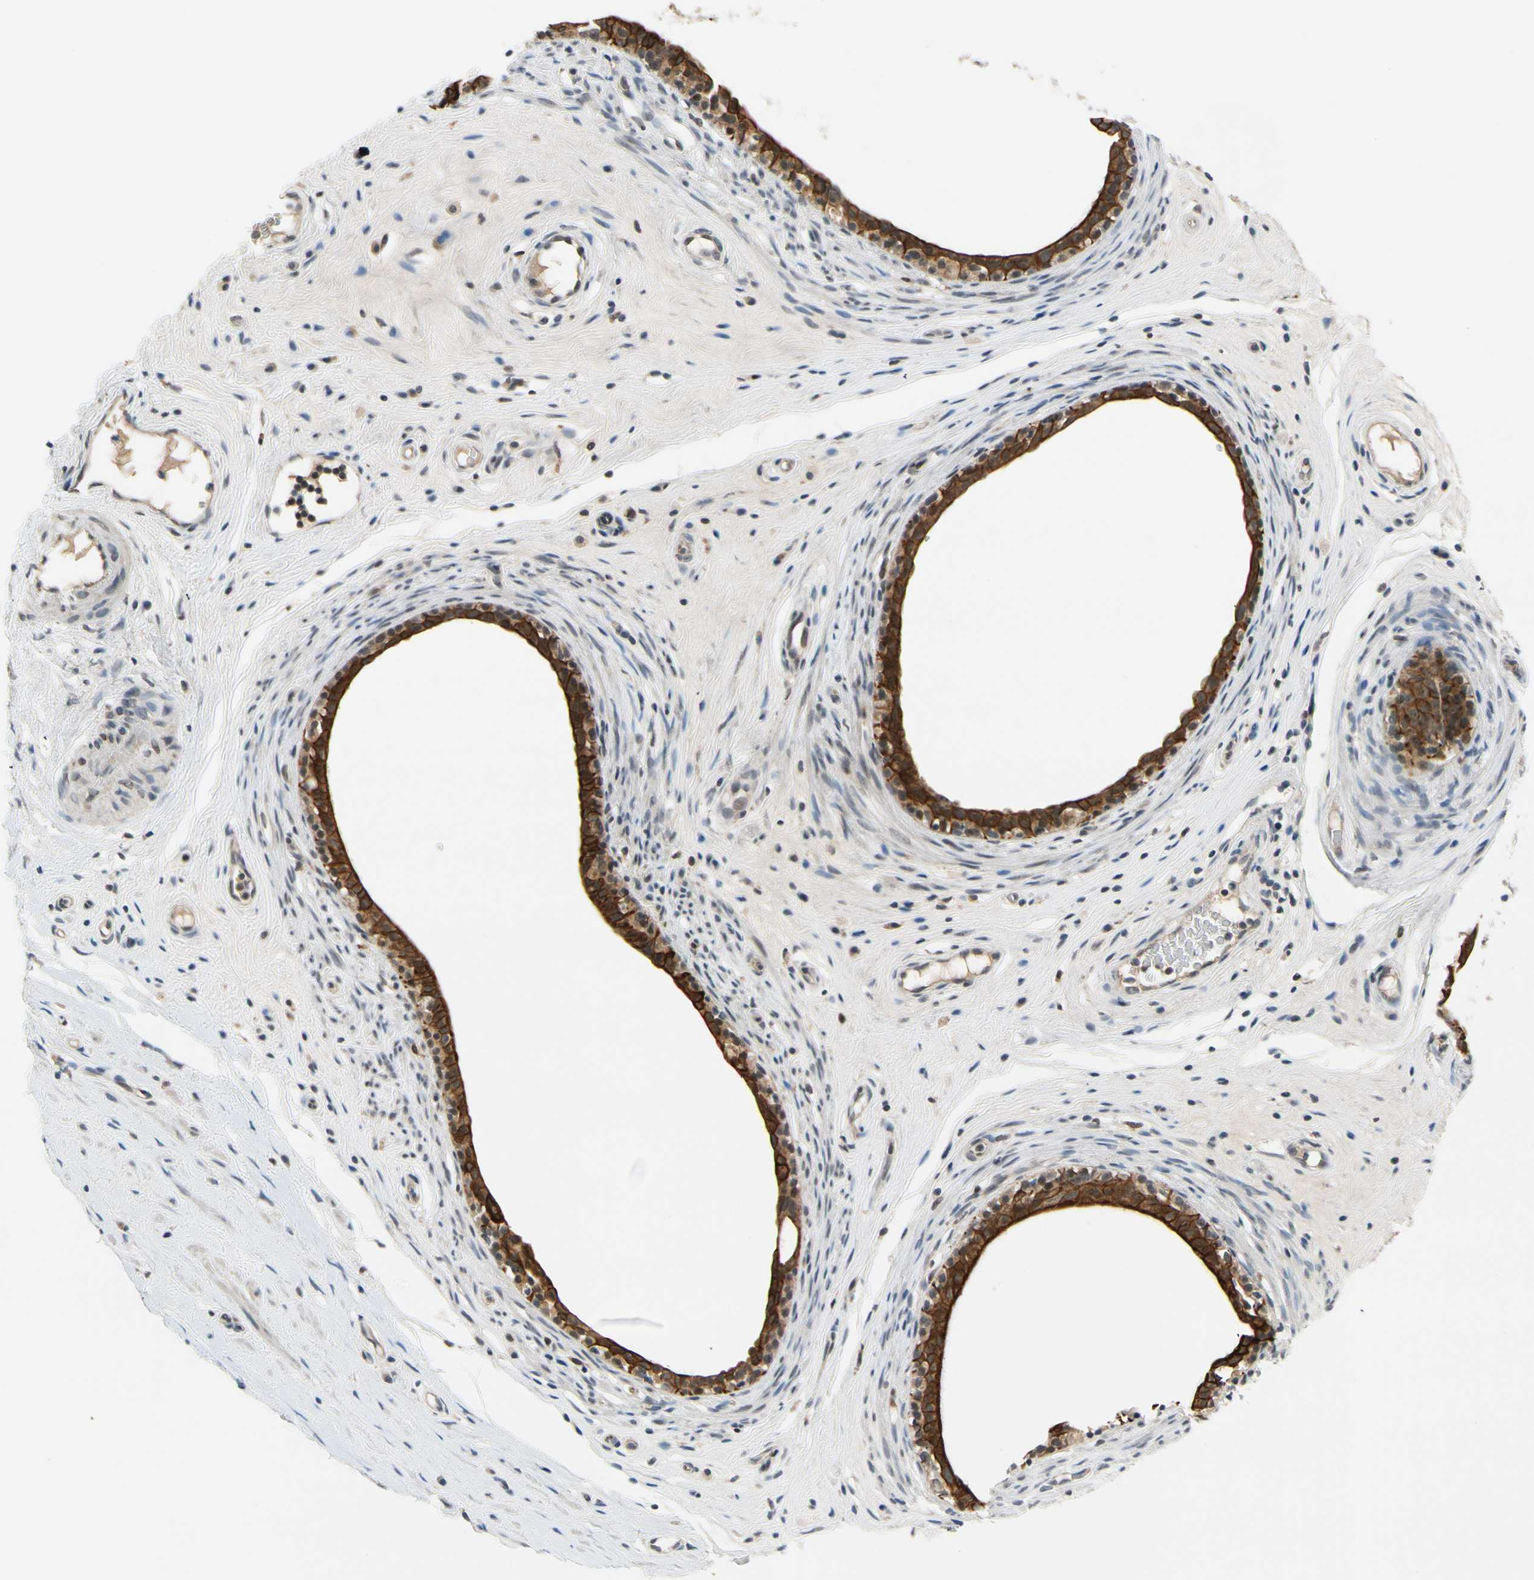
{"staining": {"intensity": "moderate", "quantity": ">75%", "location": "cytoplasmic/membranous,nuclear"}, "tissue": "epididymis", "cell_type": "Glandular cells", "image_type": "normal", "snomed": [{"axis": "morphology", "description": "Normal tissue, NOS"}, {"axis": "morphology", "description": "Inflammation, NOS"}, {"axis": "topography", "description": "Epididymis"}], "caption": "A high-resolution histopathology image shows immunohistochemistry staining of benign epididymis, which displays moderate cytoplasmic/membranous,nuclear staining in about >75% of glandular cells. (Brightfield microscopy of DAB IHC at high magnification).", "gene": "TAF12", "patient": {"sex": "male", "age": 84}}